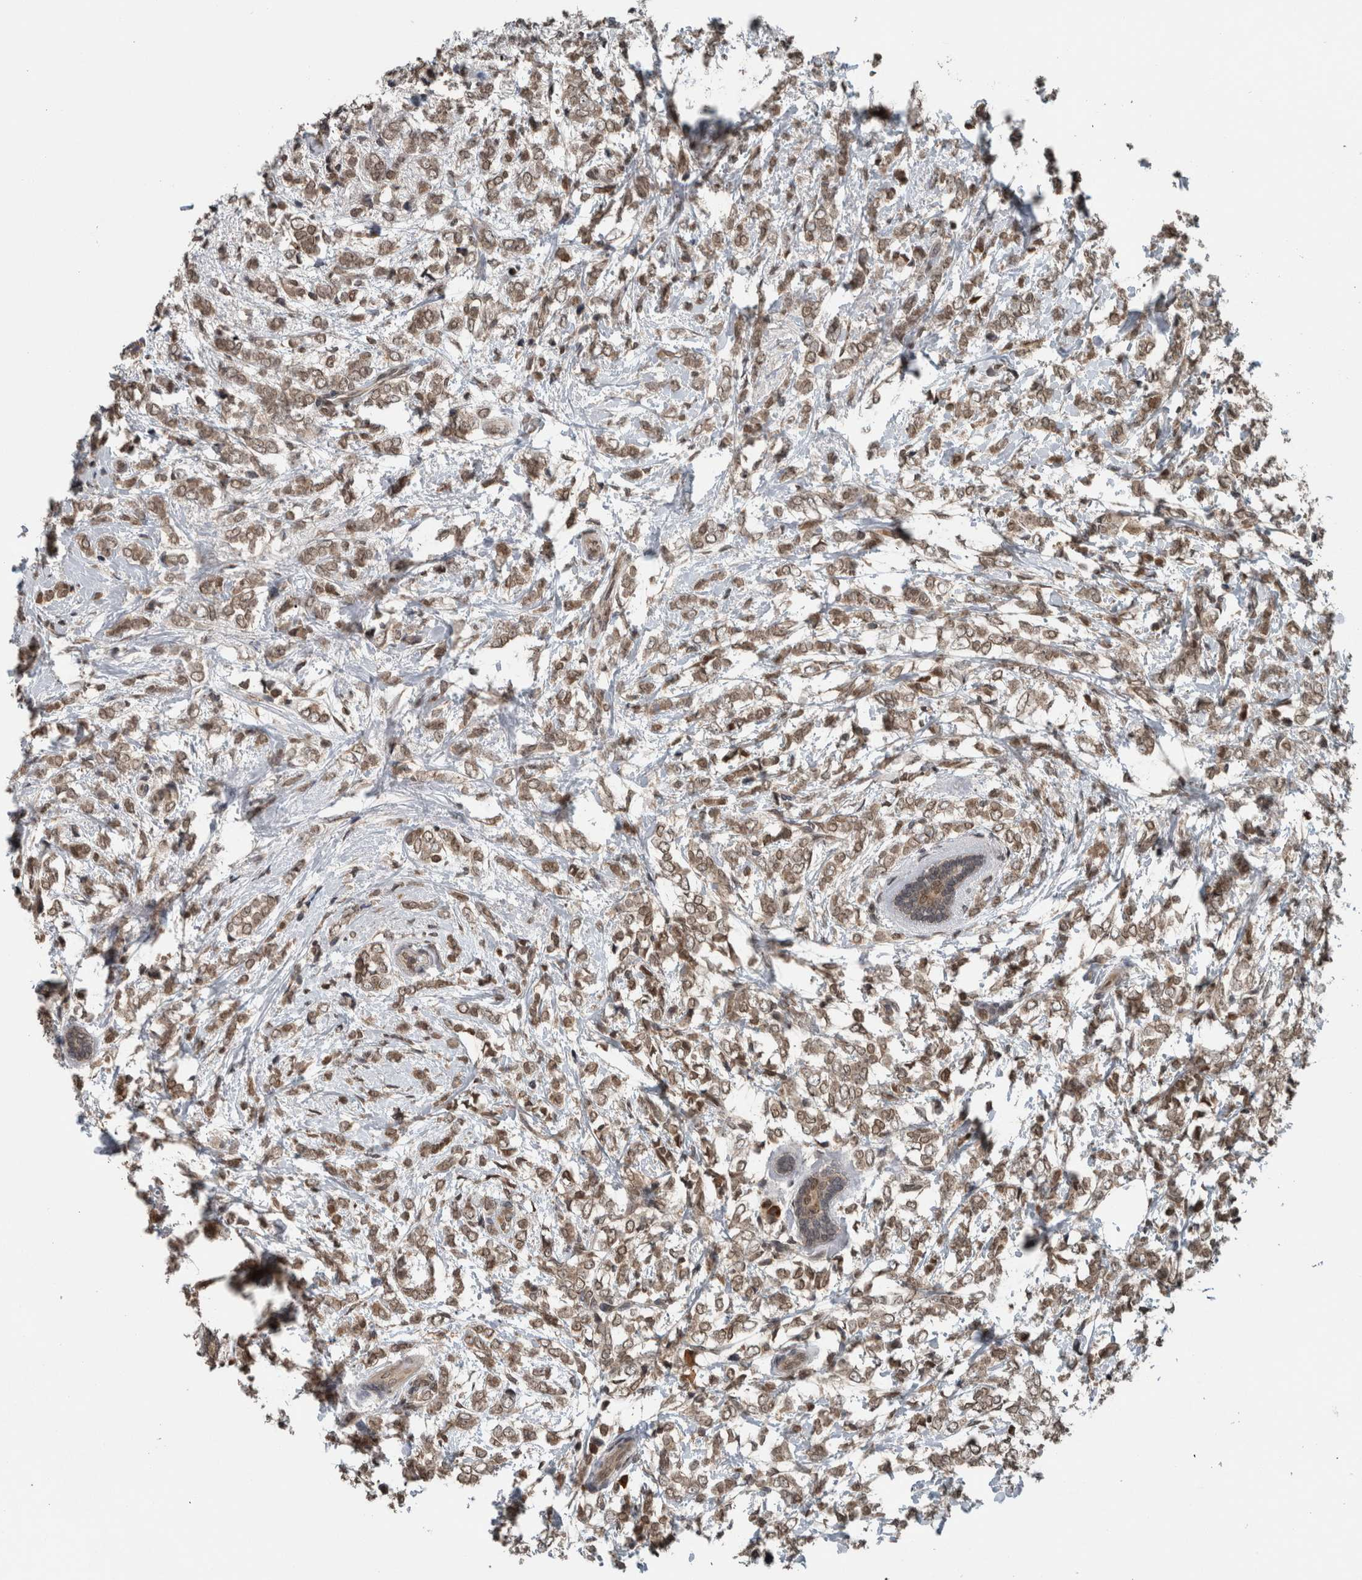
{"staining": {"intensity": "weak", "quantity": ">75%", "location": "cytoplasmic/membranous,nuclear"}, "tissue": "breast cancer", "cell_type": "Tumor cells", "image_type": "cancer", "snomed": [{"axis": "morphology", "description": "Normal tissue, NOS"}, {"axis": "morphology", "description": "Lobular carcinoma"}, {"axis": "topography", "description": "Breast"}], "caption": "About >75% of tumor cells in breast lobular carcinoma display weak cytoplasmic/membranous and nuclear protein positivity as visualized by brown immunohistochemical staining.", "gene": "SPAG7", "patient": {"sex": "female", "age": 47}}